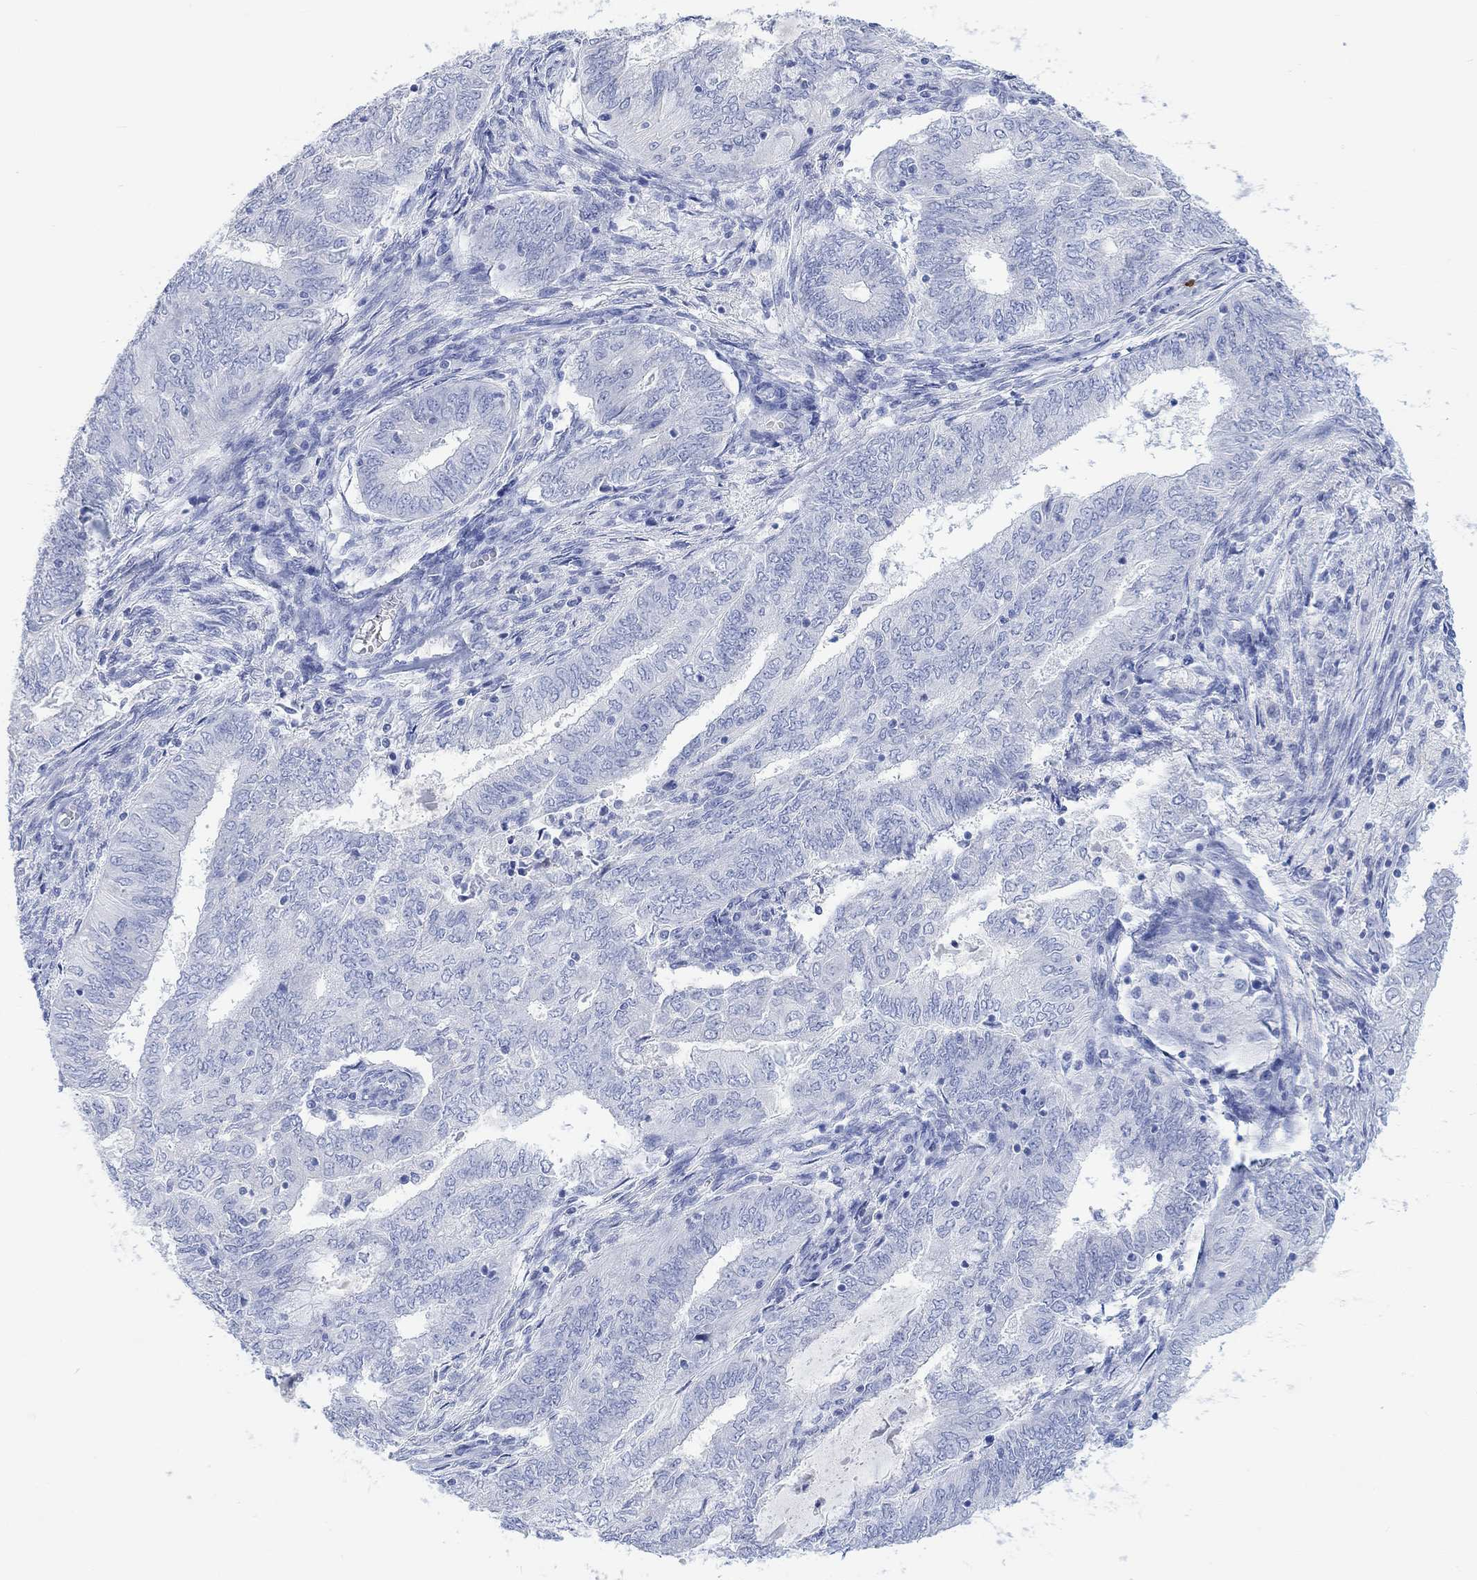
{"staining": {"intensity": "negative", "quantity": "none", "location": "none"}, "tissue": "endometrial cancer", "cell_type": "Tumor cells", "image_type": "cancer", "snomed": [{"axis": "morphology", "description": "Adenocarcinoma, NOS"}, {"axis": "topography", "description": "Endometrium"}], "caption": "Immunohistochemical staining of endometrial cancer reveals no significant staining in tumor cells.", "gene": "CALCA", "patient": {"sex": "female", "age": 62}}